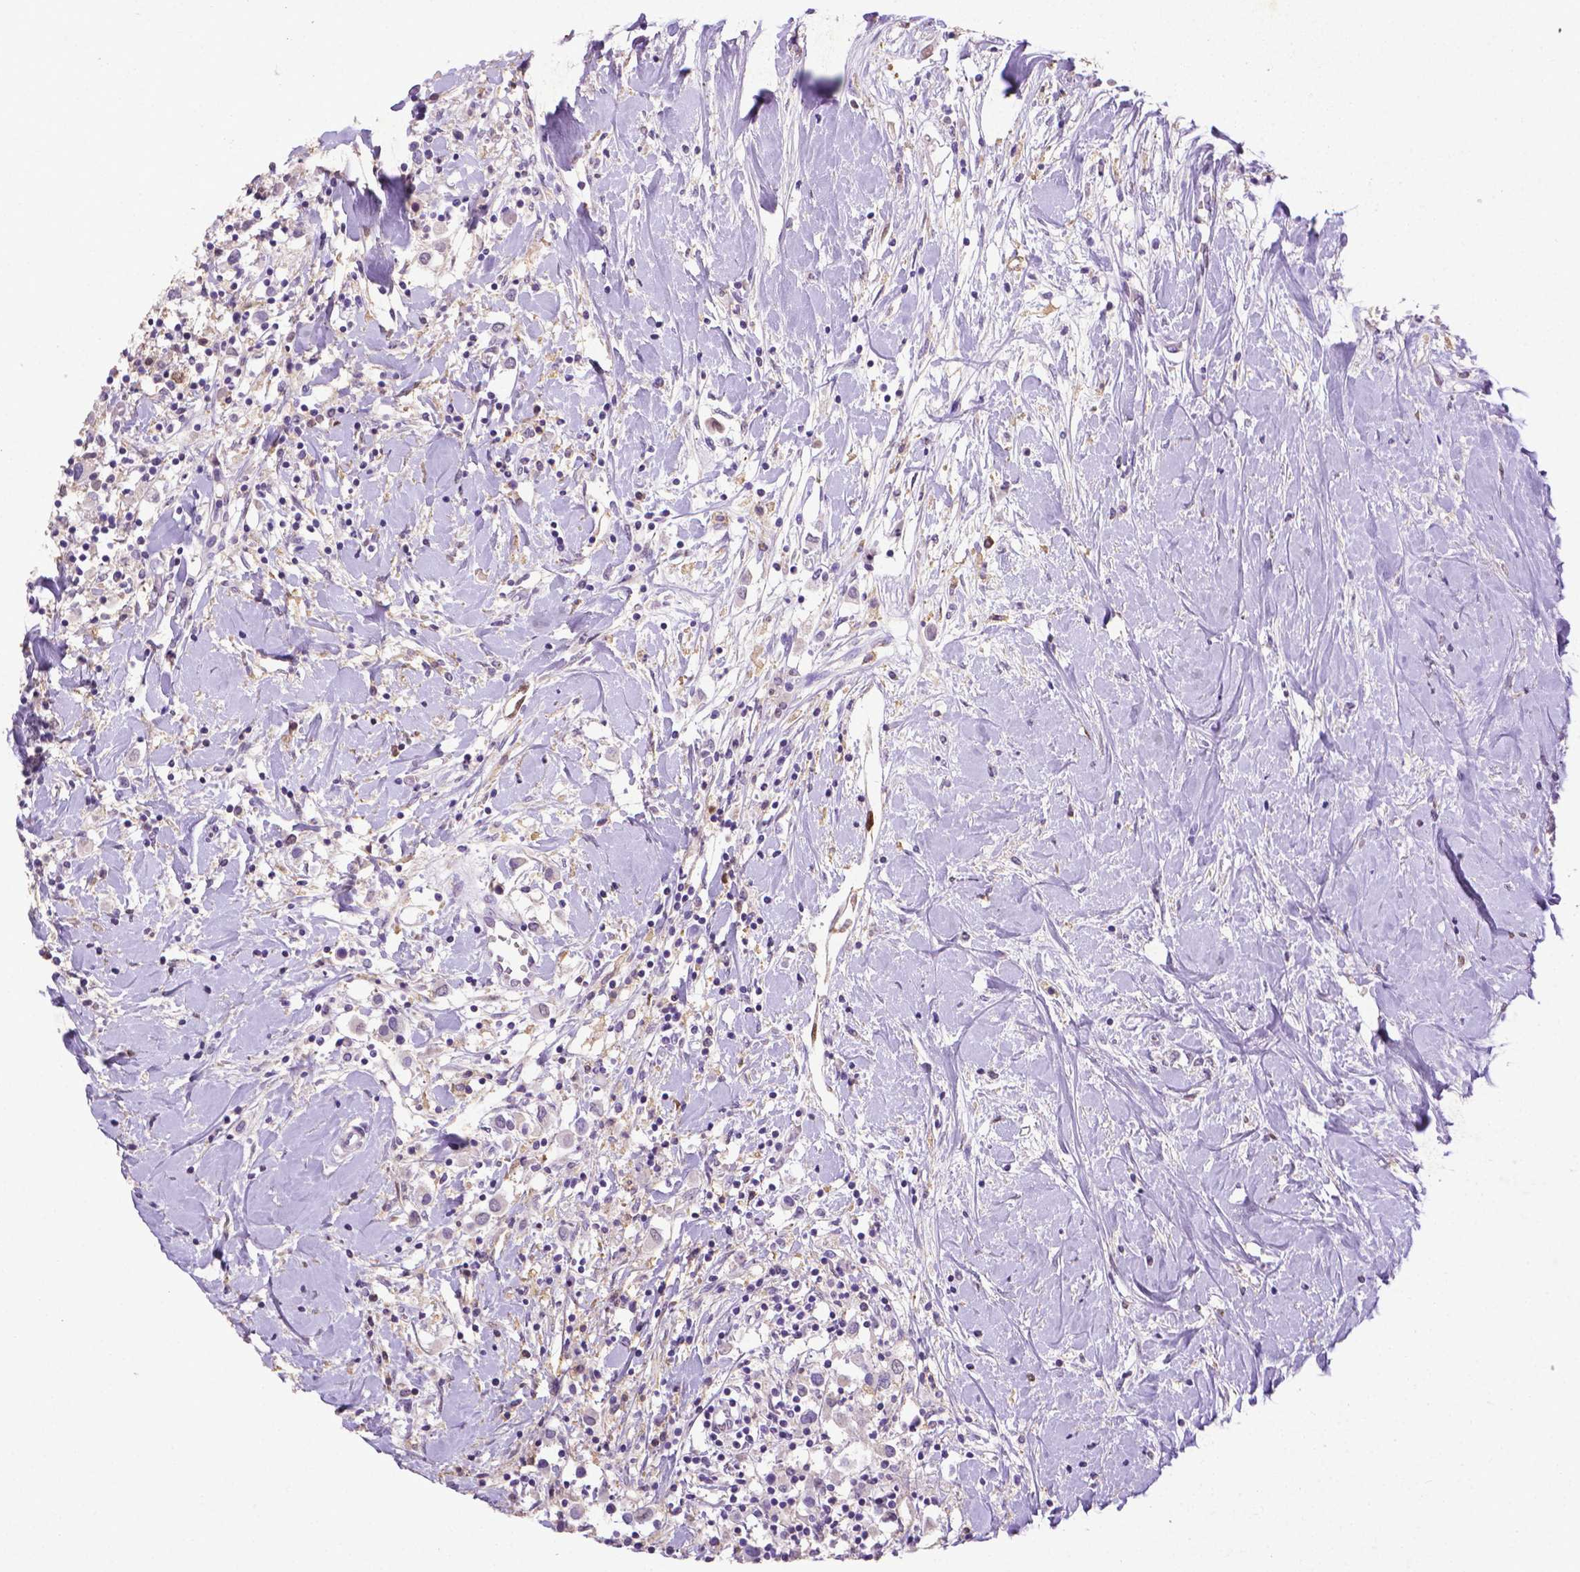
{"staining": {"intensity": "negative", "quantity": "none", "location": "none"}, "tissue": "breast cancer", "cell_type": "Tumor cells", "image_type": "cancer", "snomed": [{"axis": "morphology", "description": "Duct carcinoma"}, {"axis": "topography", "description": "Breast"}], "caption": "The immunohistochemistry (IHC) micrograph has no significant positivity in tumor cells of invasive ductal carcinoma (breast) tissue.", "gene": "CDKN1A", "patient": {"sex": "female", "age": 61}}